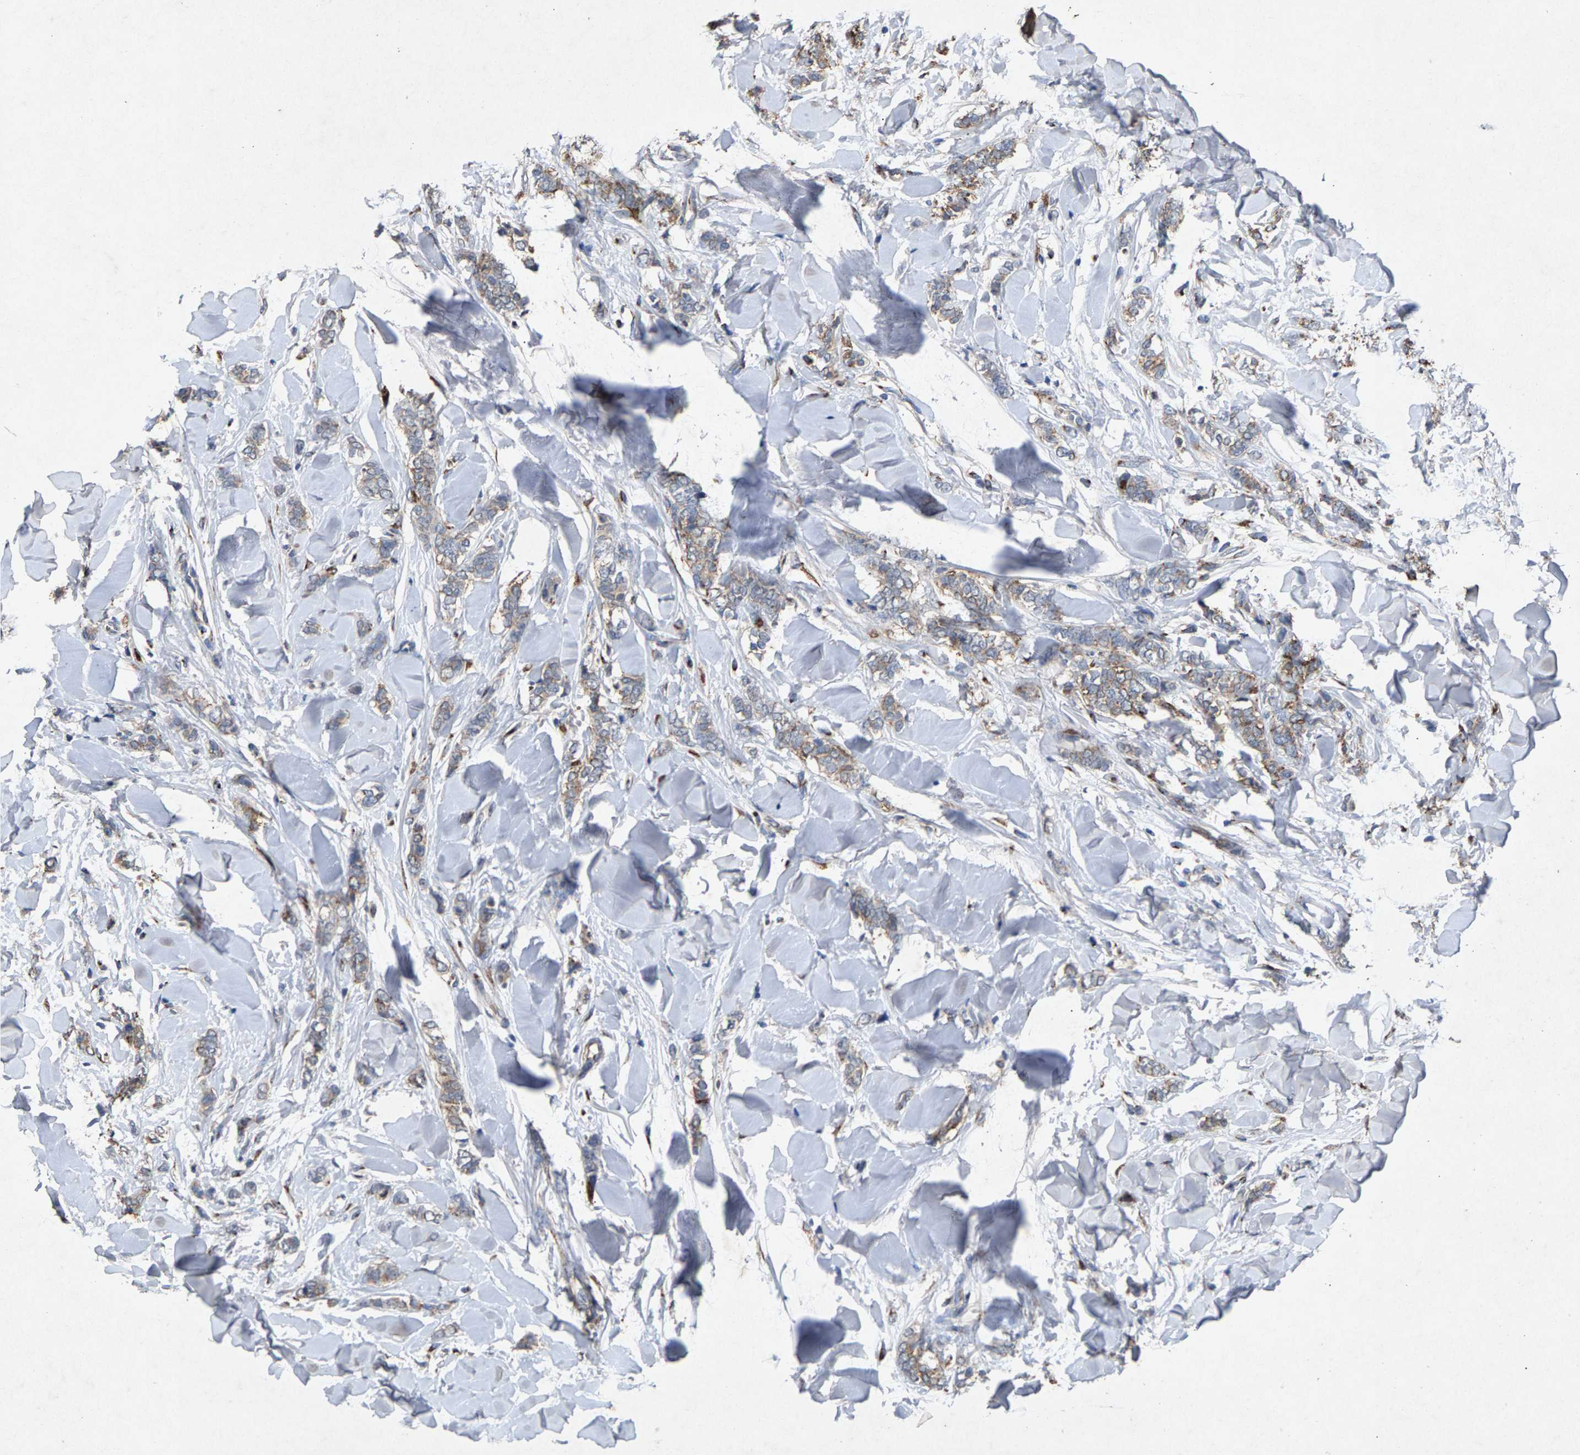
{"staining": {"intensity": "weak", "quantity": "25%-75%", "location": "cytoplasmic/membranous"}, "tissue": "breast cancer", "cell_type": "Tumor cells", "image_type": "cancer", "snomed": [{"axis": "morphology", "description": "Lobular carcinoma"}, {"axis": "topography", "description": "Skin"}, {"axis": "topography", "description": "Breast"}], "caption": "About 25%-75% of tumor cells in human lobular carcinoma (breast) reveal weak cytoplasmic/membranous protein positivity as visualized by brown immunohistochemical staining.", "gene": "MAN2A1", "patient": {"sex": "female", "age": 46}}